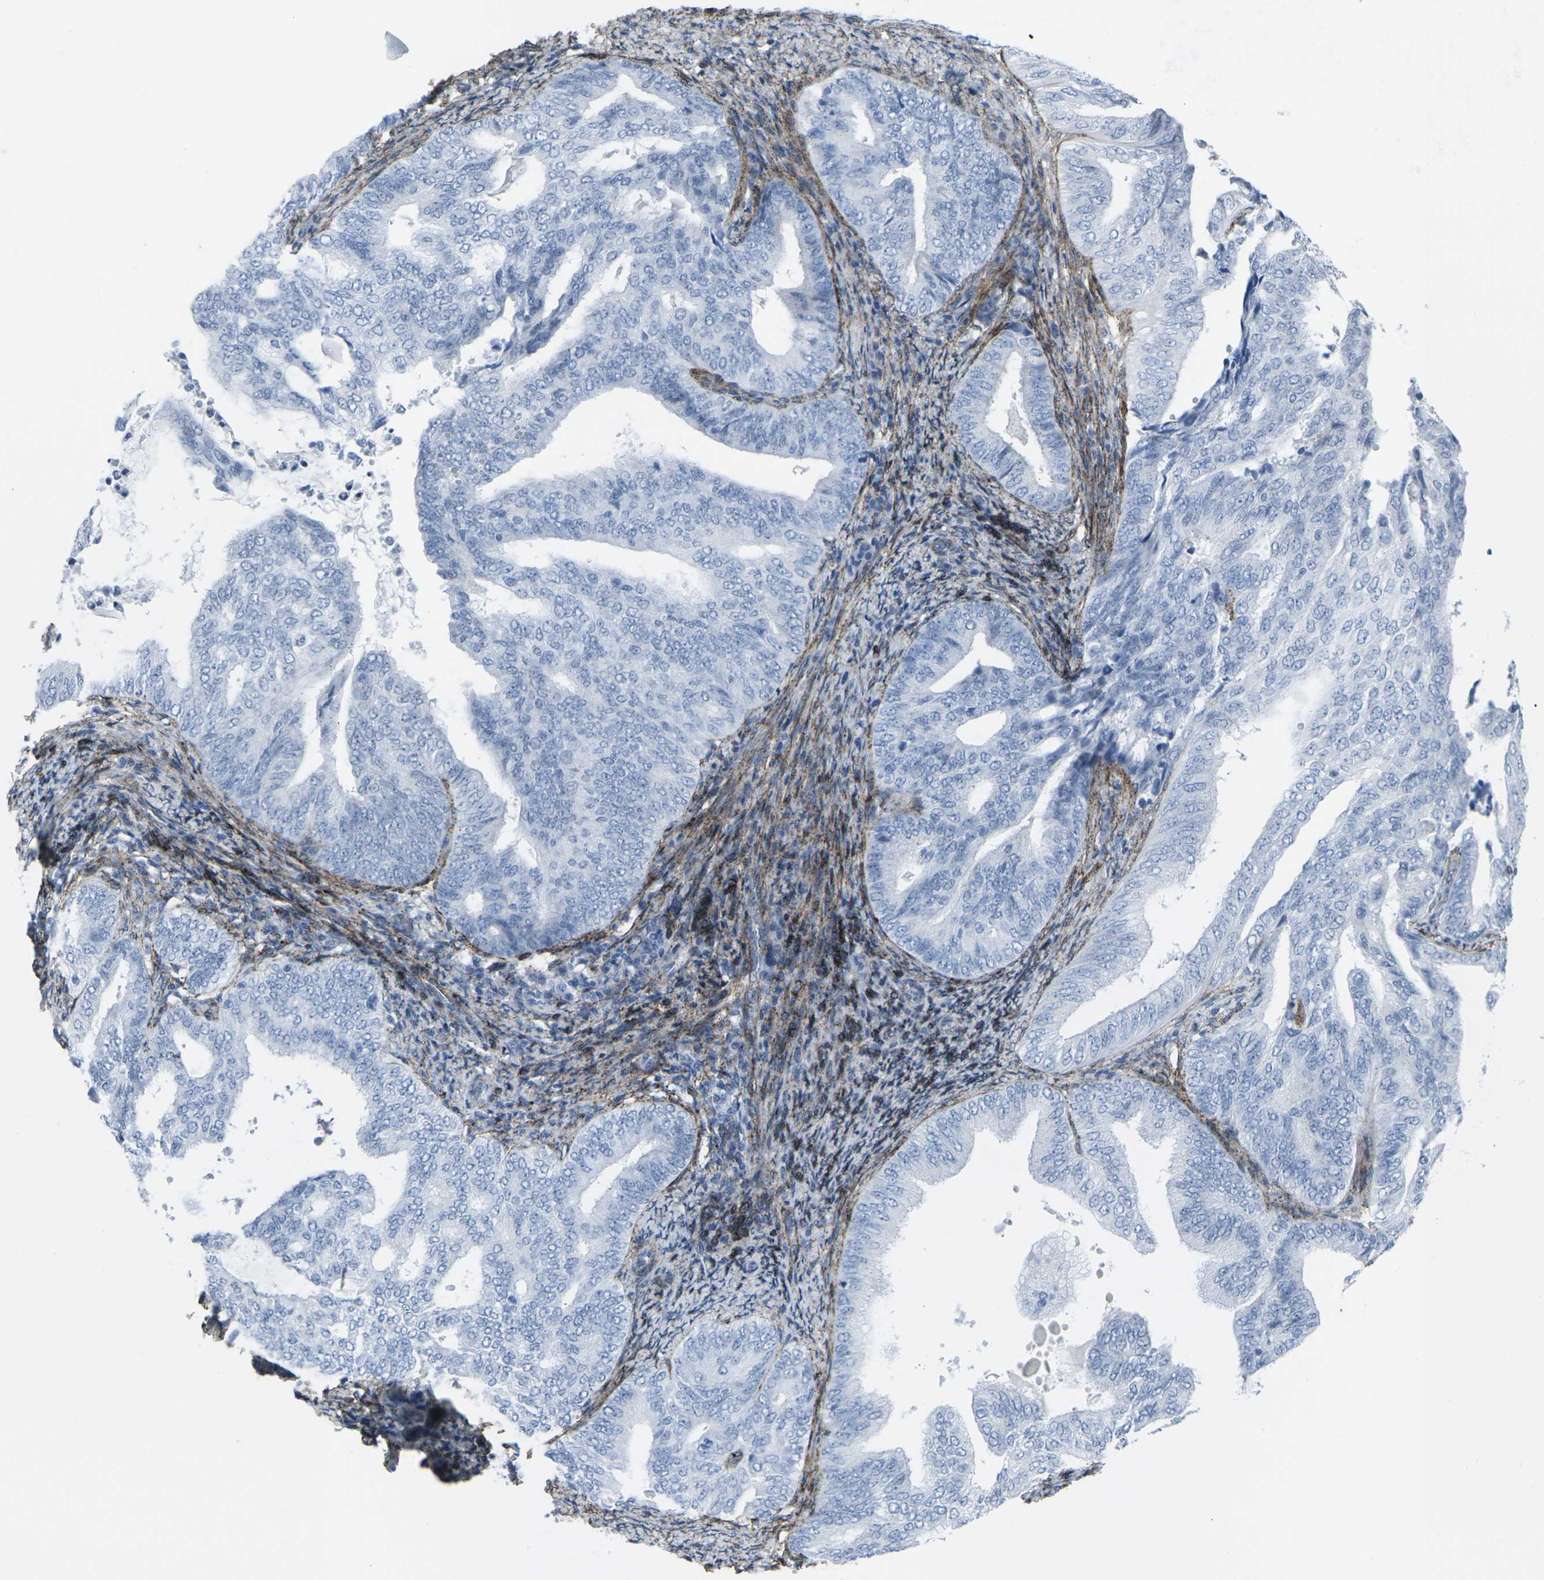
{"staining": {"intensity": "negative", "quantity": "none", "location": "none"}, "tissue": "endometrial cancer", "cell_type": "Tumor cells", "image_type": "cancer", "snomed": [{"axis": "morphology", "description": "Adenocarcinoma, NOS"}, {"axis": "topography", "description": "Endometrium"}], "caption": "Immunohistochemistry micrograph of neoplastic tissue: endometrial cancer (adenocarcinoma) stained with DAB shows no significant protein expression in tumor cells.", "gene": "CDH11", "patient": {"sex": "female", "age": 58}}